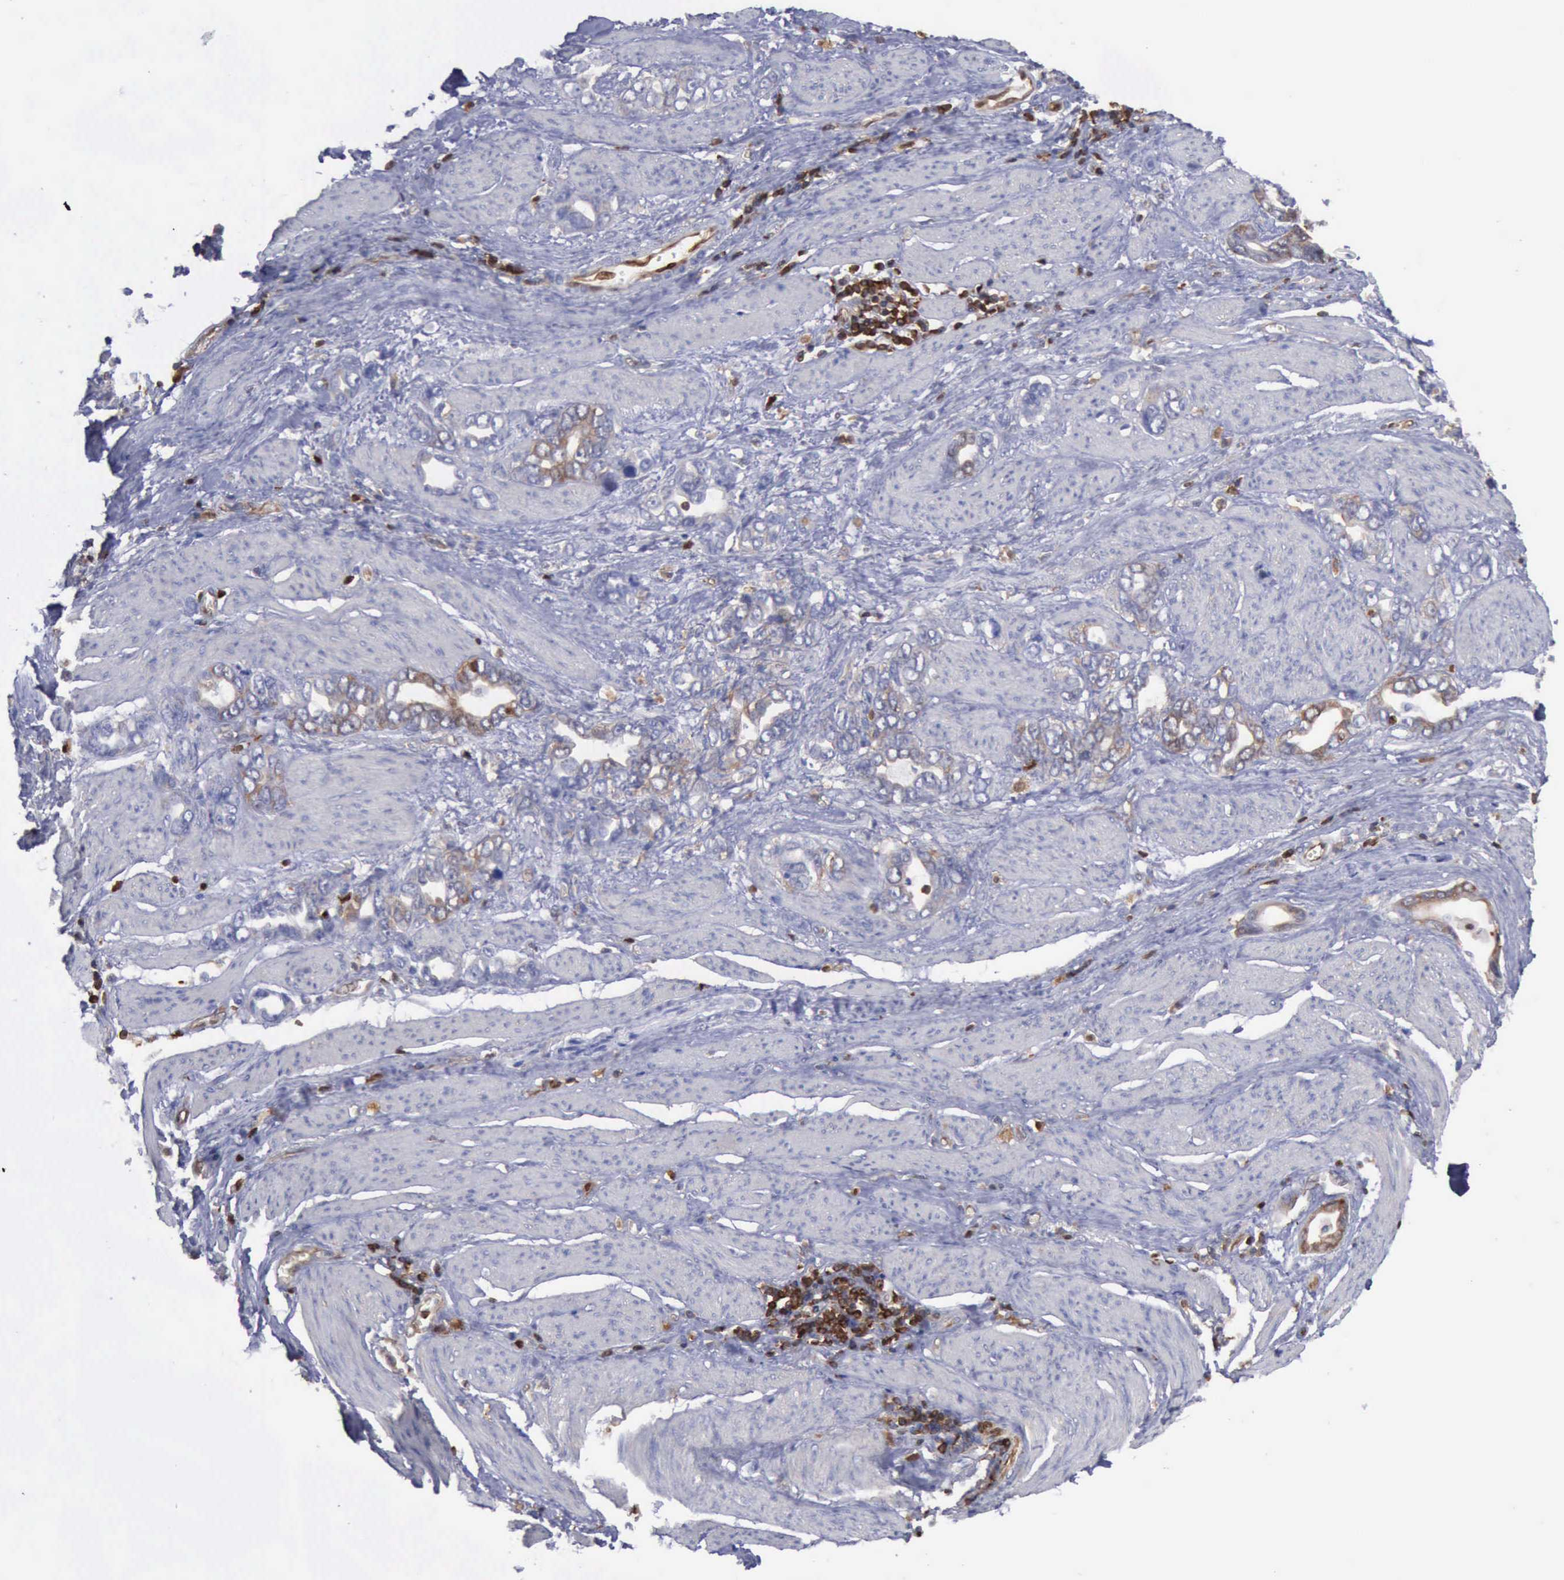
{"staining": {"intensity": "negative", "quantity": "none", "location": "none"}, "tissue": "stomach cancer", "cell_type": "Tumor cells", "image_type": "cancer", "snomed": [{"axis": "morphology", "description": "Adenocarcinoma, NOS"}, {"axis": "topography", "description": "Stomach"}], "caption": "The immunohistochemistry (IHC) photomicrograph has no significant staining in tumor cells of stomach cancer (adenocarcinoma) tissue.", "gene": "PDCD4", "patient": {"sex": "male", "age": 78}}